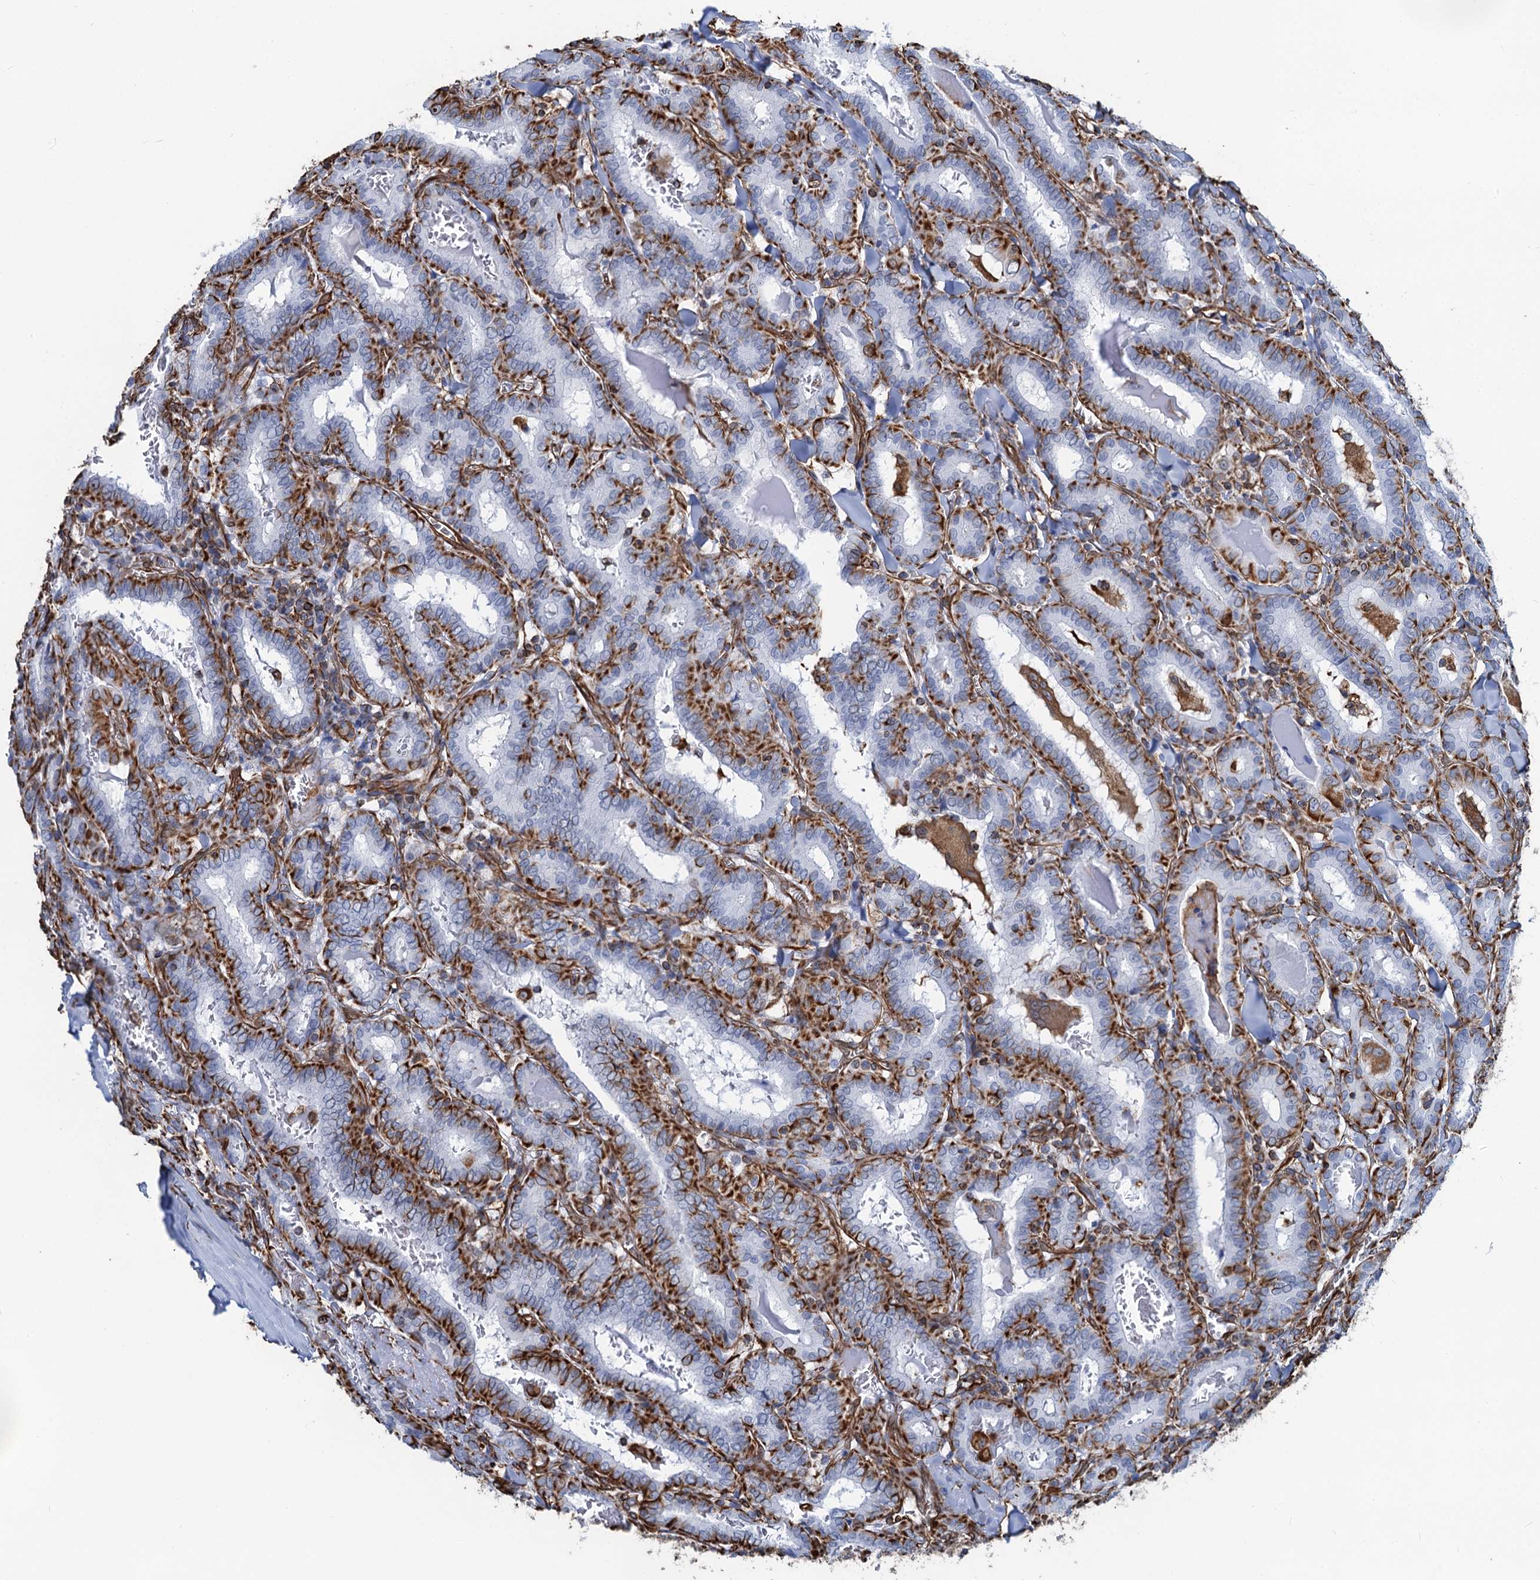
{"staining": {"intensity": "strong", "quantity": "25%-75%", "location": "cytoplasmic/membranous"}, "tissue": "thyroid cancer", "cell_type": "Tumor cells", "image_type": "cancer", "snomed": [{"axis": "morphology", "description": "Papillary adenocarcinoma, NOS"}, {"axis": "topography", "description": "Thyroid gland"}], "caption": "Immunohistochemical staining of thyroid papillary adenocarcinoma exhibits high levels of strong cytoplasmic/membranous protein expression in approximately 25%-75% of tumor cells. The protein of interest is shown in brown color, while the nuclei are stained blue.", "gene": "PGM2", "patient": {"sex": "female", "age": 72}}